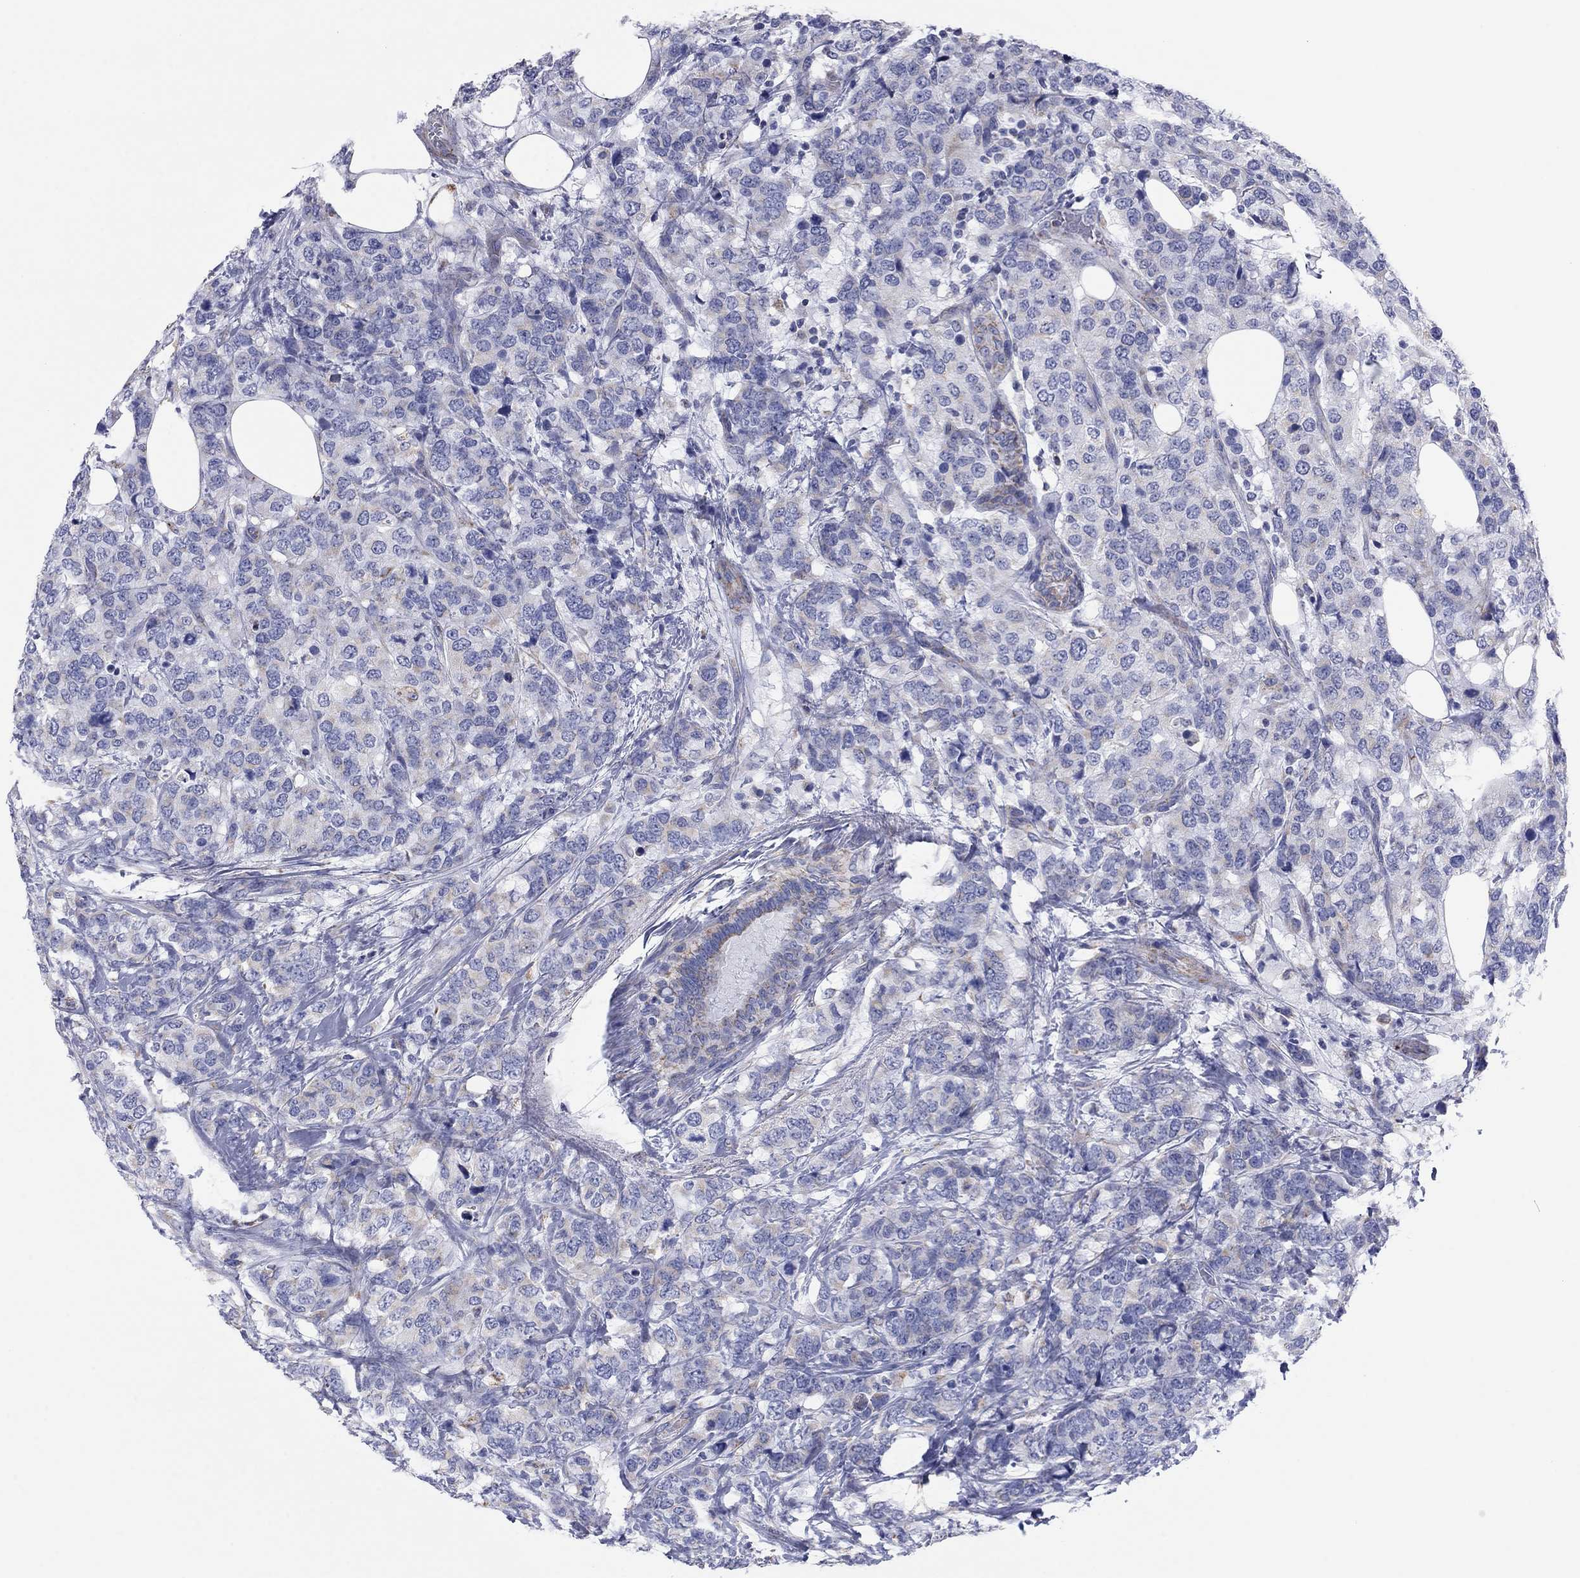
{"staining": {"intensity": "weak", "quantity": "<25%", "location": "cytoplasmic/membranous"}, "tissue": "breast cancer", "cell_type": "Tumor cells", "image_type": "cancer", "snomed": [{"axis": "morphology", "description": "Lobular carcinoma"}, {"axis": "topography", "description": "Breast"}], "caption": "The immunohistochemistry (IHC) micrograph has no significant expression in tumor cells of breast lobular carcinoma tissue.", "gene": "MGST3", "patient": {"sex": "female", "age": 59}}